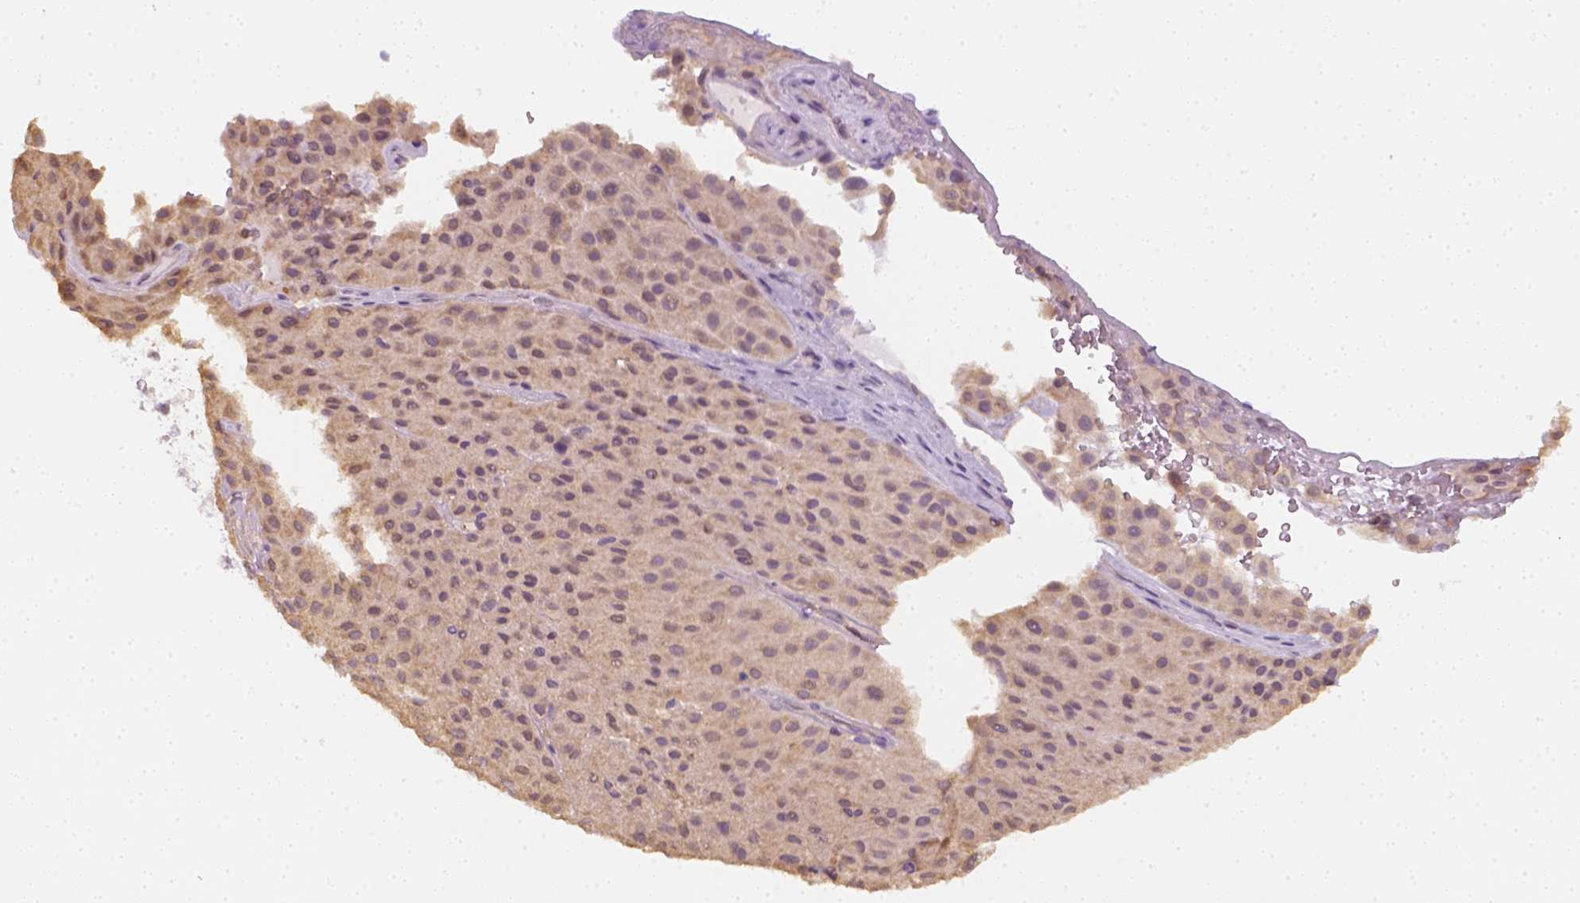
{"staining": {"intensity": "weak", "quantity": ">75%", "location": "cytoplasmic/membranous"}, "tissue": "melanoma", "cell_type": "Tumor cells", "image_type": "cancer", "snomed": [{"axis": "morphology", "description": "Malignant melanoma, Metastatic site"}, {"axis": "topography", "description": "Smooth muscle"}], "caption": "IHC of melanoma demonstrates low levels of weak cytoplasmic/membranous expression in about >75% of tumor cells. (Brightfield microscopy of DAB IHC at high magnification).", "gene": "EPHB1", "patient": {"sex": "male", "age": 41}}